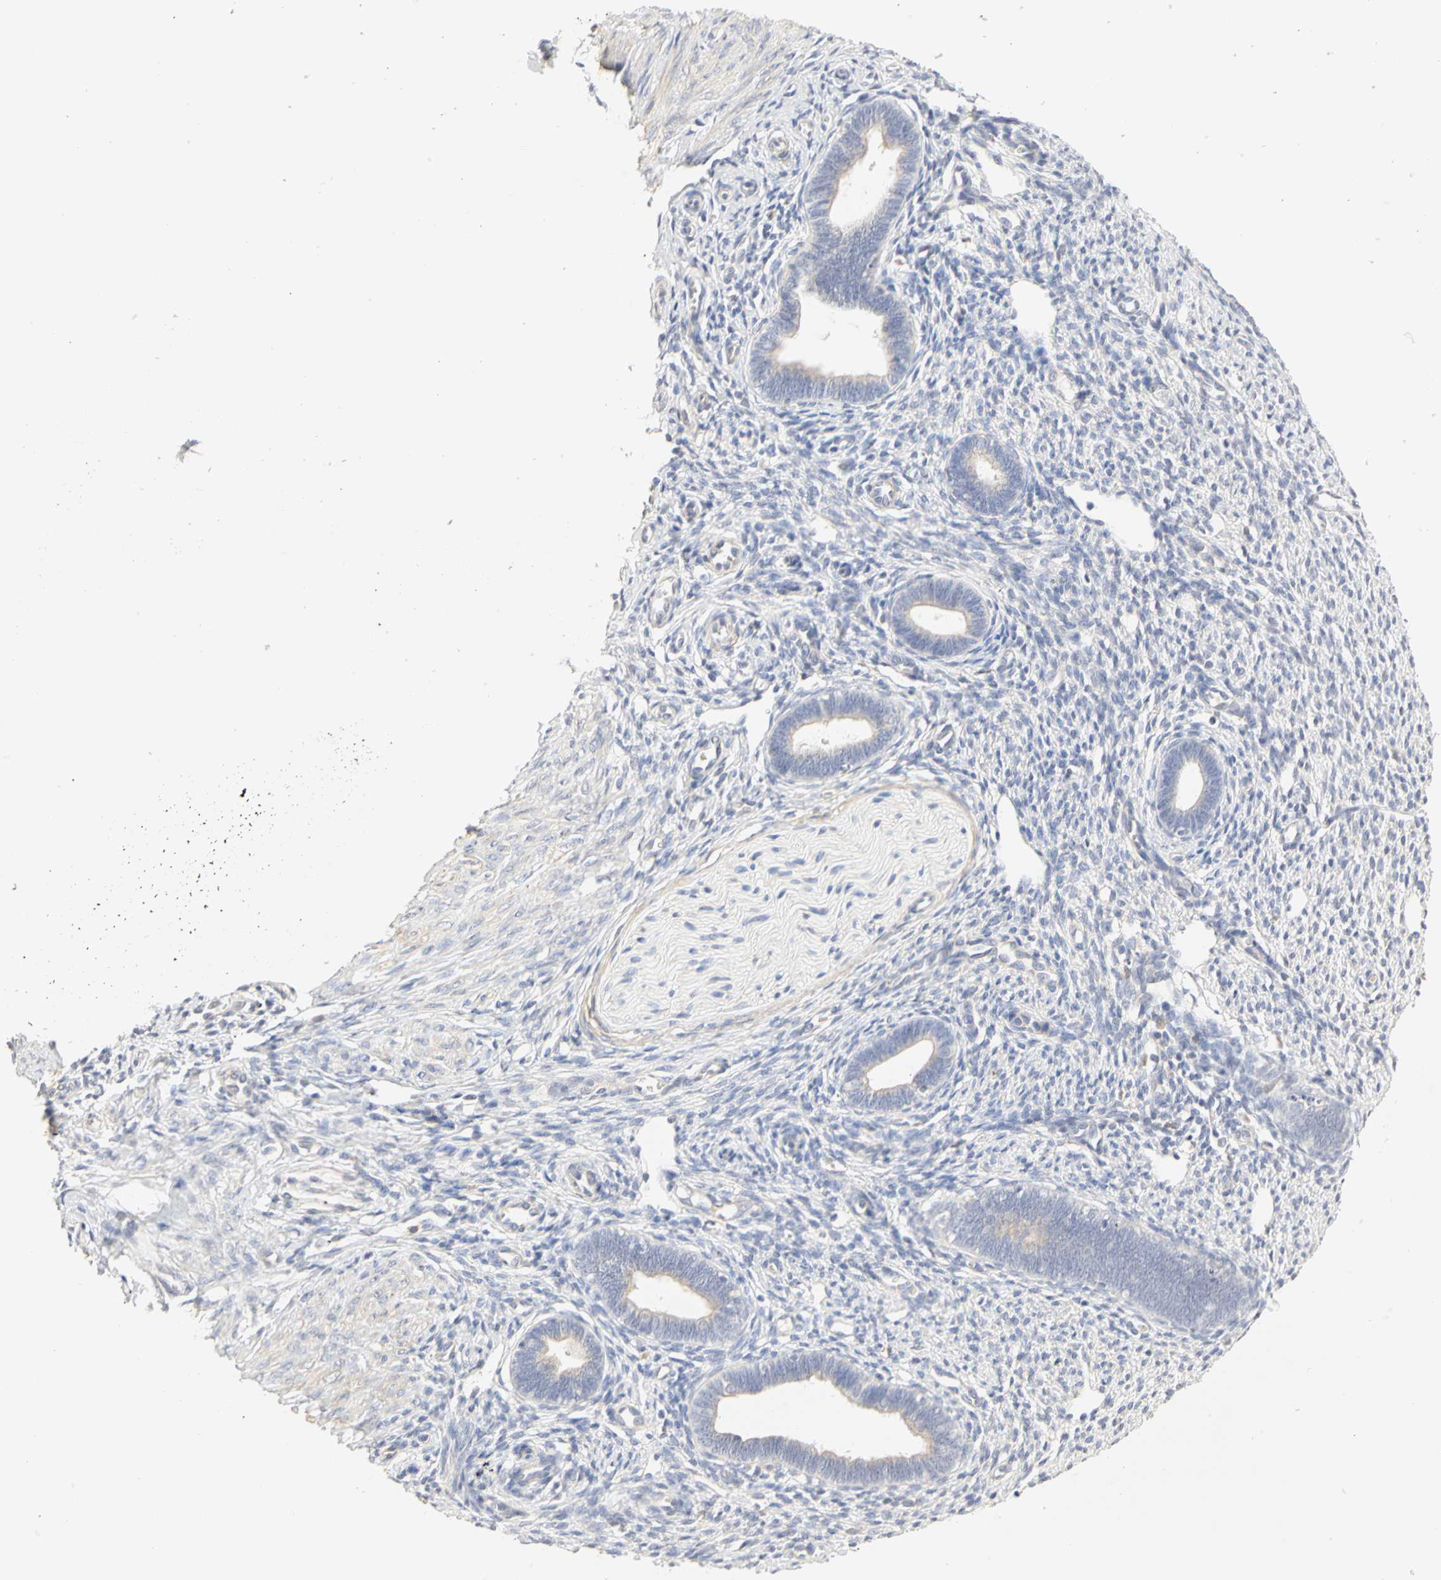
{"staining": {"intensity": "weak", "quantity": "25%-75%", "location": "cytoplasmic/membranous"}, "tissue": "endometrium", "cell_type": "Cells in endometrial stroma", "image_type": "normal", "snomed": [{"axis": "morphology", "description": "Normal tissue, NOS"}, {"axis": "topography", "description": "Endometrium"}], "caption": "A brown stain labels weak cytoplasmic/membranous staining of a protein in cells in endometrial stroma of normal human endometrium. (IHC, brightfield microscopy, high magnification).", "gene": "GNRH2", "patient": {"sex": "female", "age": 27}}